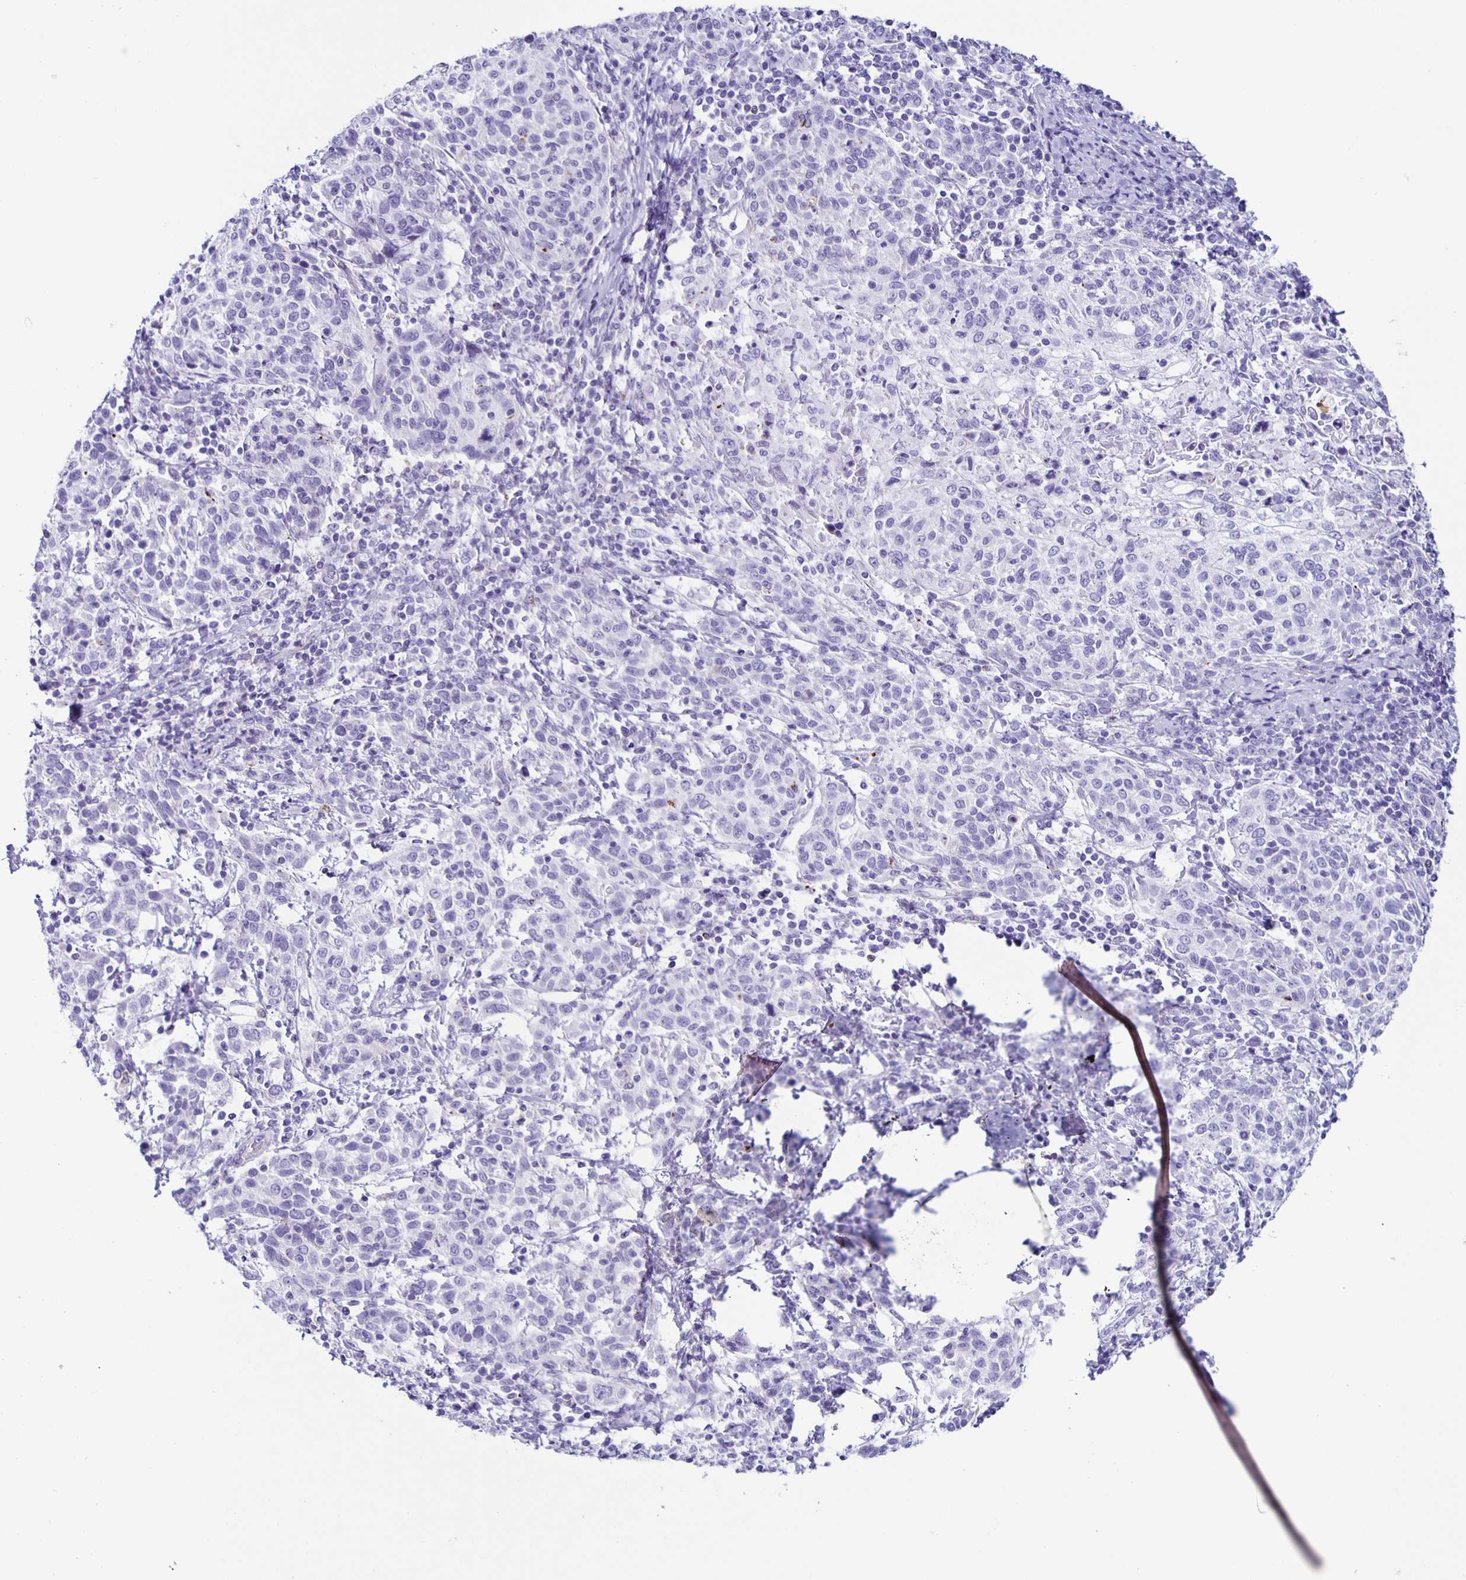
{"staining": {"intensity": "negative", "quantity": "none", "location": "none"}, "tissue": "cervical cancer", "cell_type": "Tumor cells", "image_type": "cancer", "snomed": [{"axis": "morphology", "description": "Squamous cell carcinoma, NOS"}, {"axis": "topography", "description": "Cervix"}], "caption": "IHC of human cervical squamous cell carcinoma reveals no positivity in tumor cells.", "gene": "AQP6", "patient": {"sex": "female", "age": 61}}